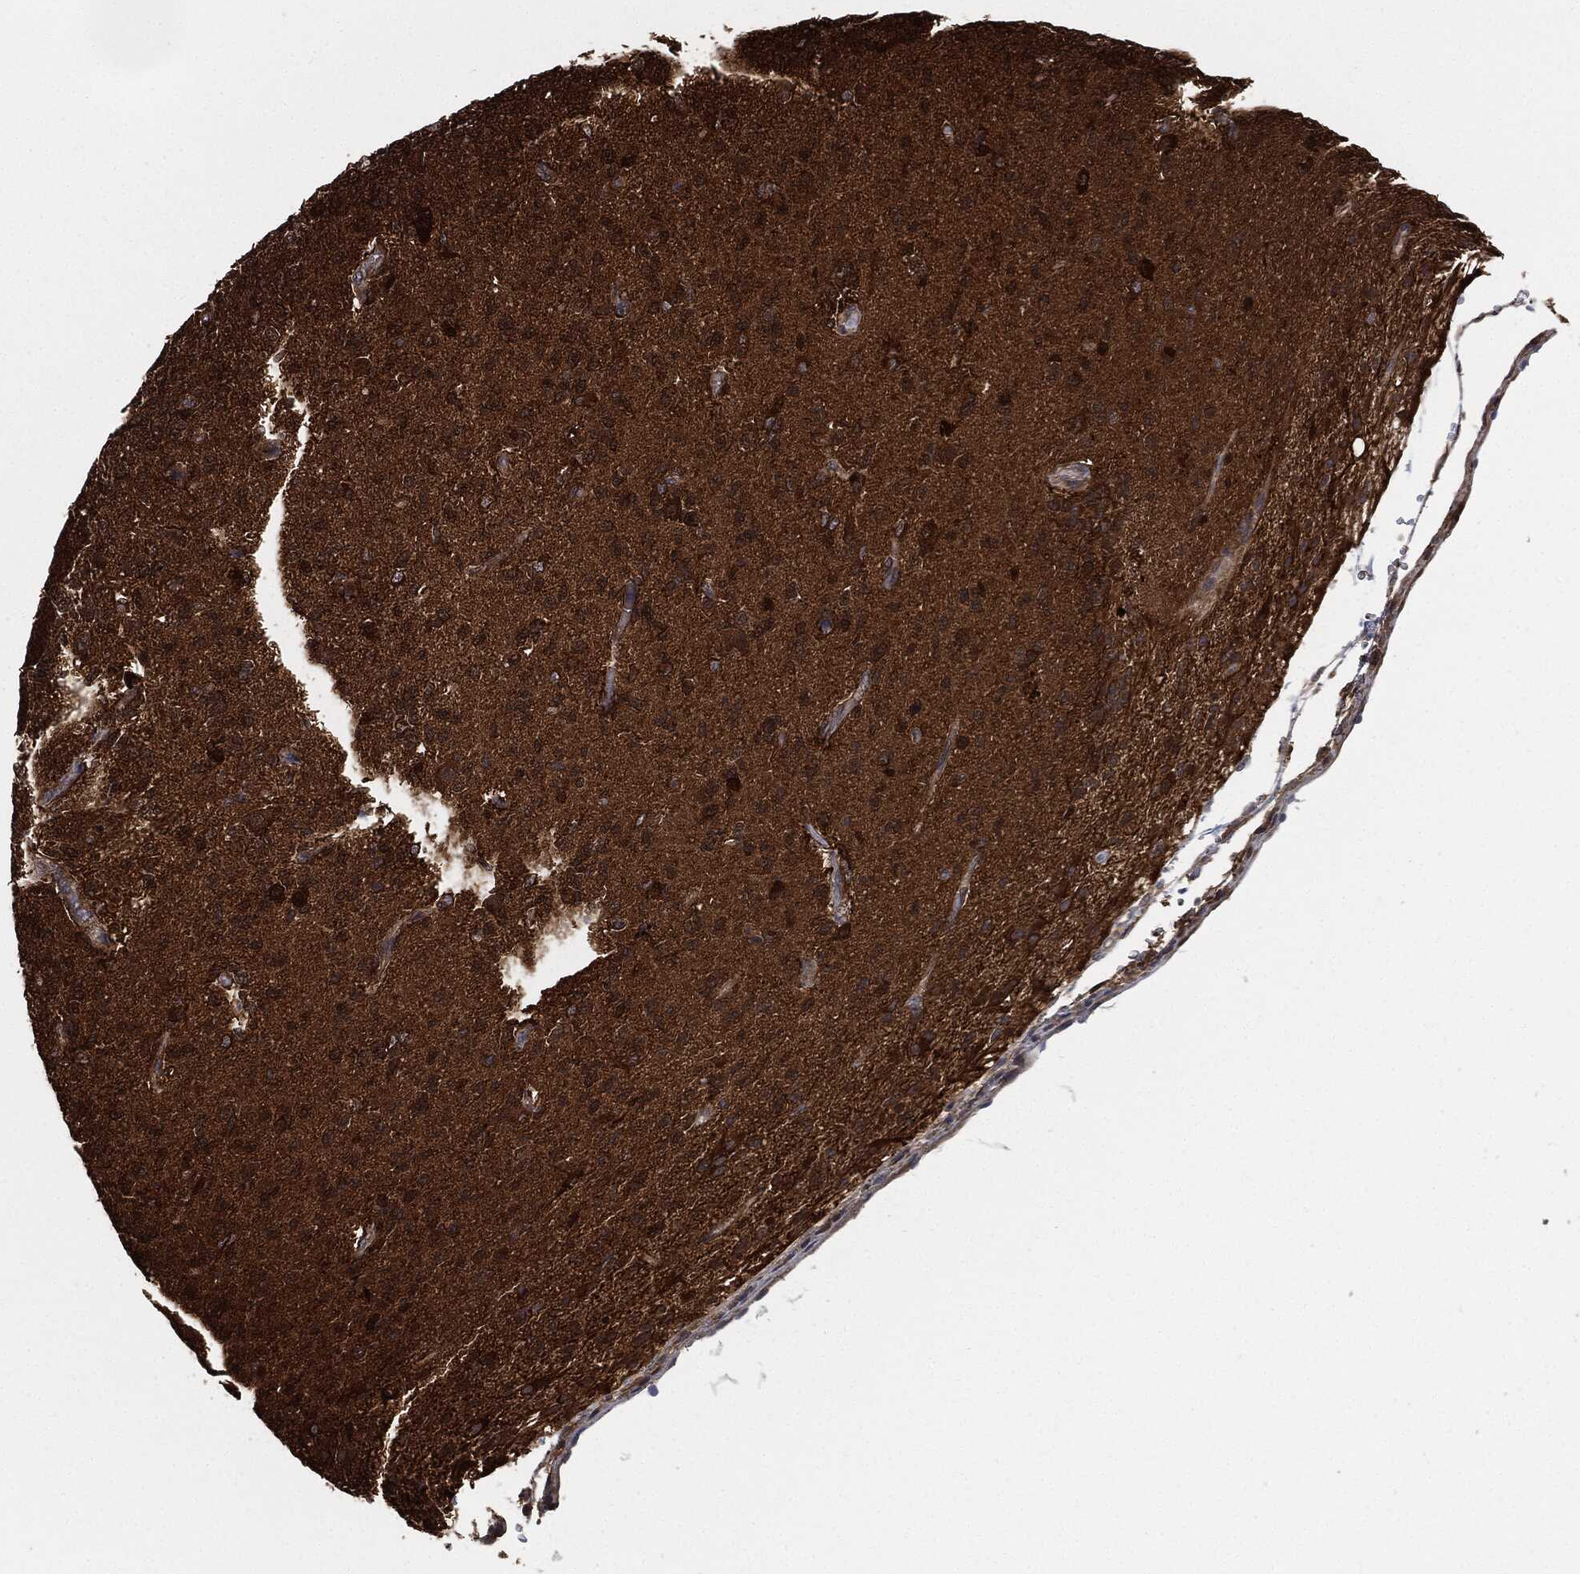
{"staining": {"intensity": "moderate", "quantity": ">75%", "location": "cytoplasmic/membranous"}, "tissue": "glioma", "cell_type": "Tumor cells", "image_type": "cancer", "snomed": [{"axis": "morphology", "description": "Glioma, malignant, High grade"}, {"axis": "topography", "description": "Brain"}], "caption": "Malignant glioma (high-grade) stained with DAB (3,3'-diaminobenzidine) IHC reveals medium levels of moderate cytoplasmic/membranous staining in about >75% of tumor cells.", "gene": "PRDX2", "patient": {"sex": "male", "age": 56}}